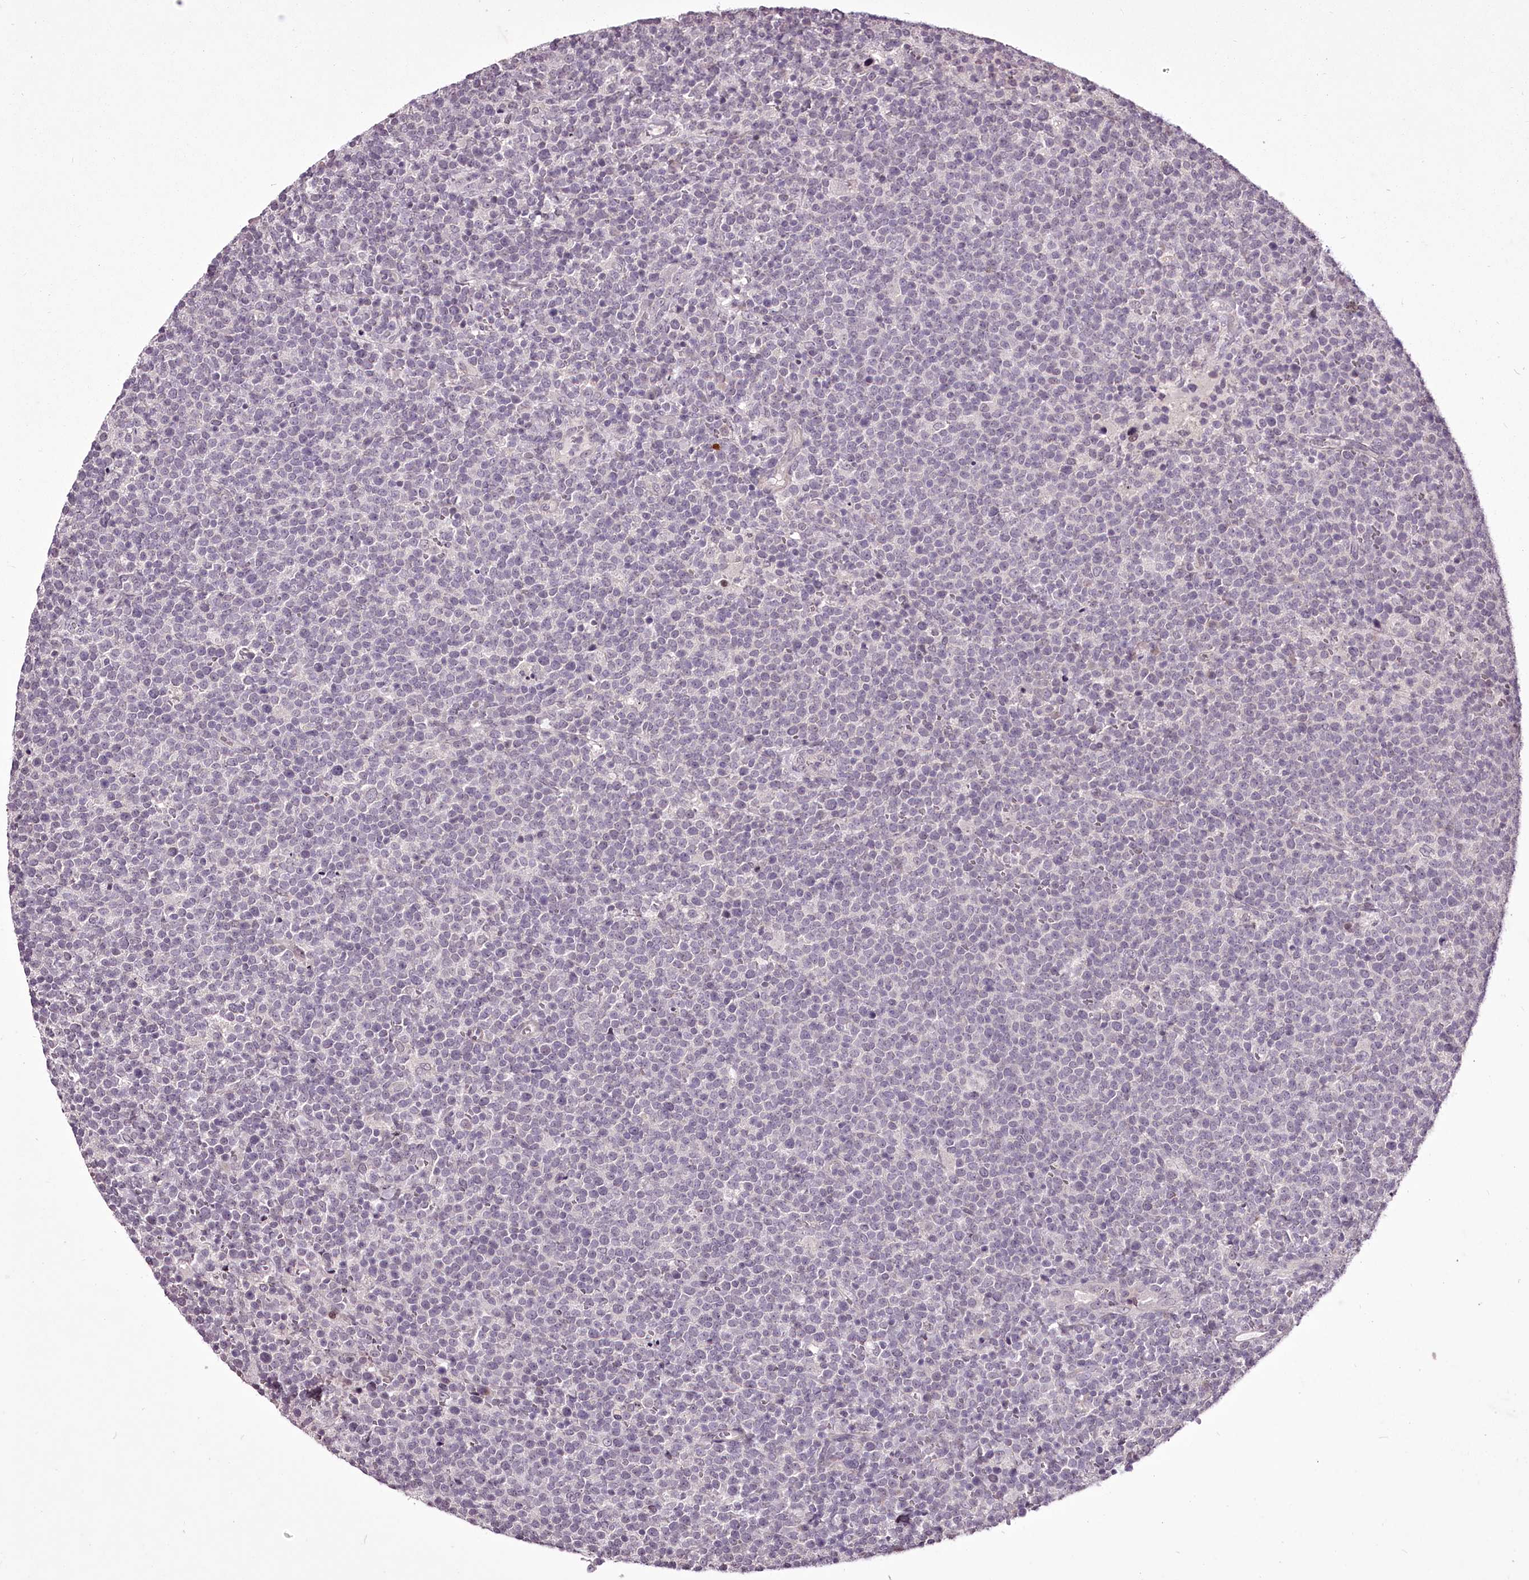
{"staining": {"intensity": "negative", "quantity": "none", "location": "none"}, "tissue": "lymphoma", "cell_type": "Tumor cells", "image_type": "cancer", "snomed": [{"axis": "morphology", "description": "Malignant lymphoma, non-Hodgkin's type, High grade"}, {"axis": "topography", "description": "Lymph node"}], "caption": "Tumor cells show no significant protein staining in lymphoma.", "gene": "ADRA1D", "patient": {"sex": "male", "age": 61}}